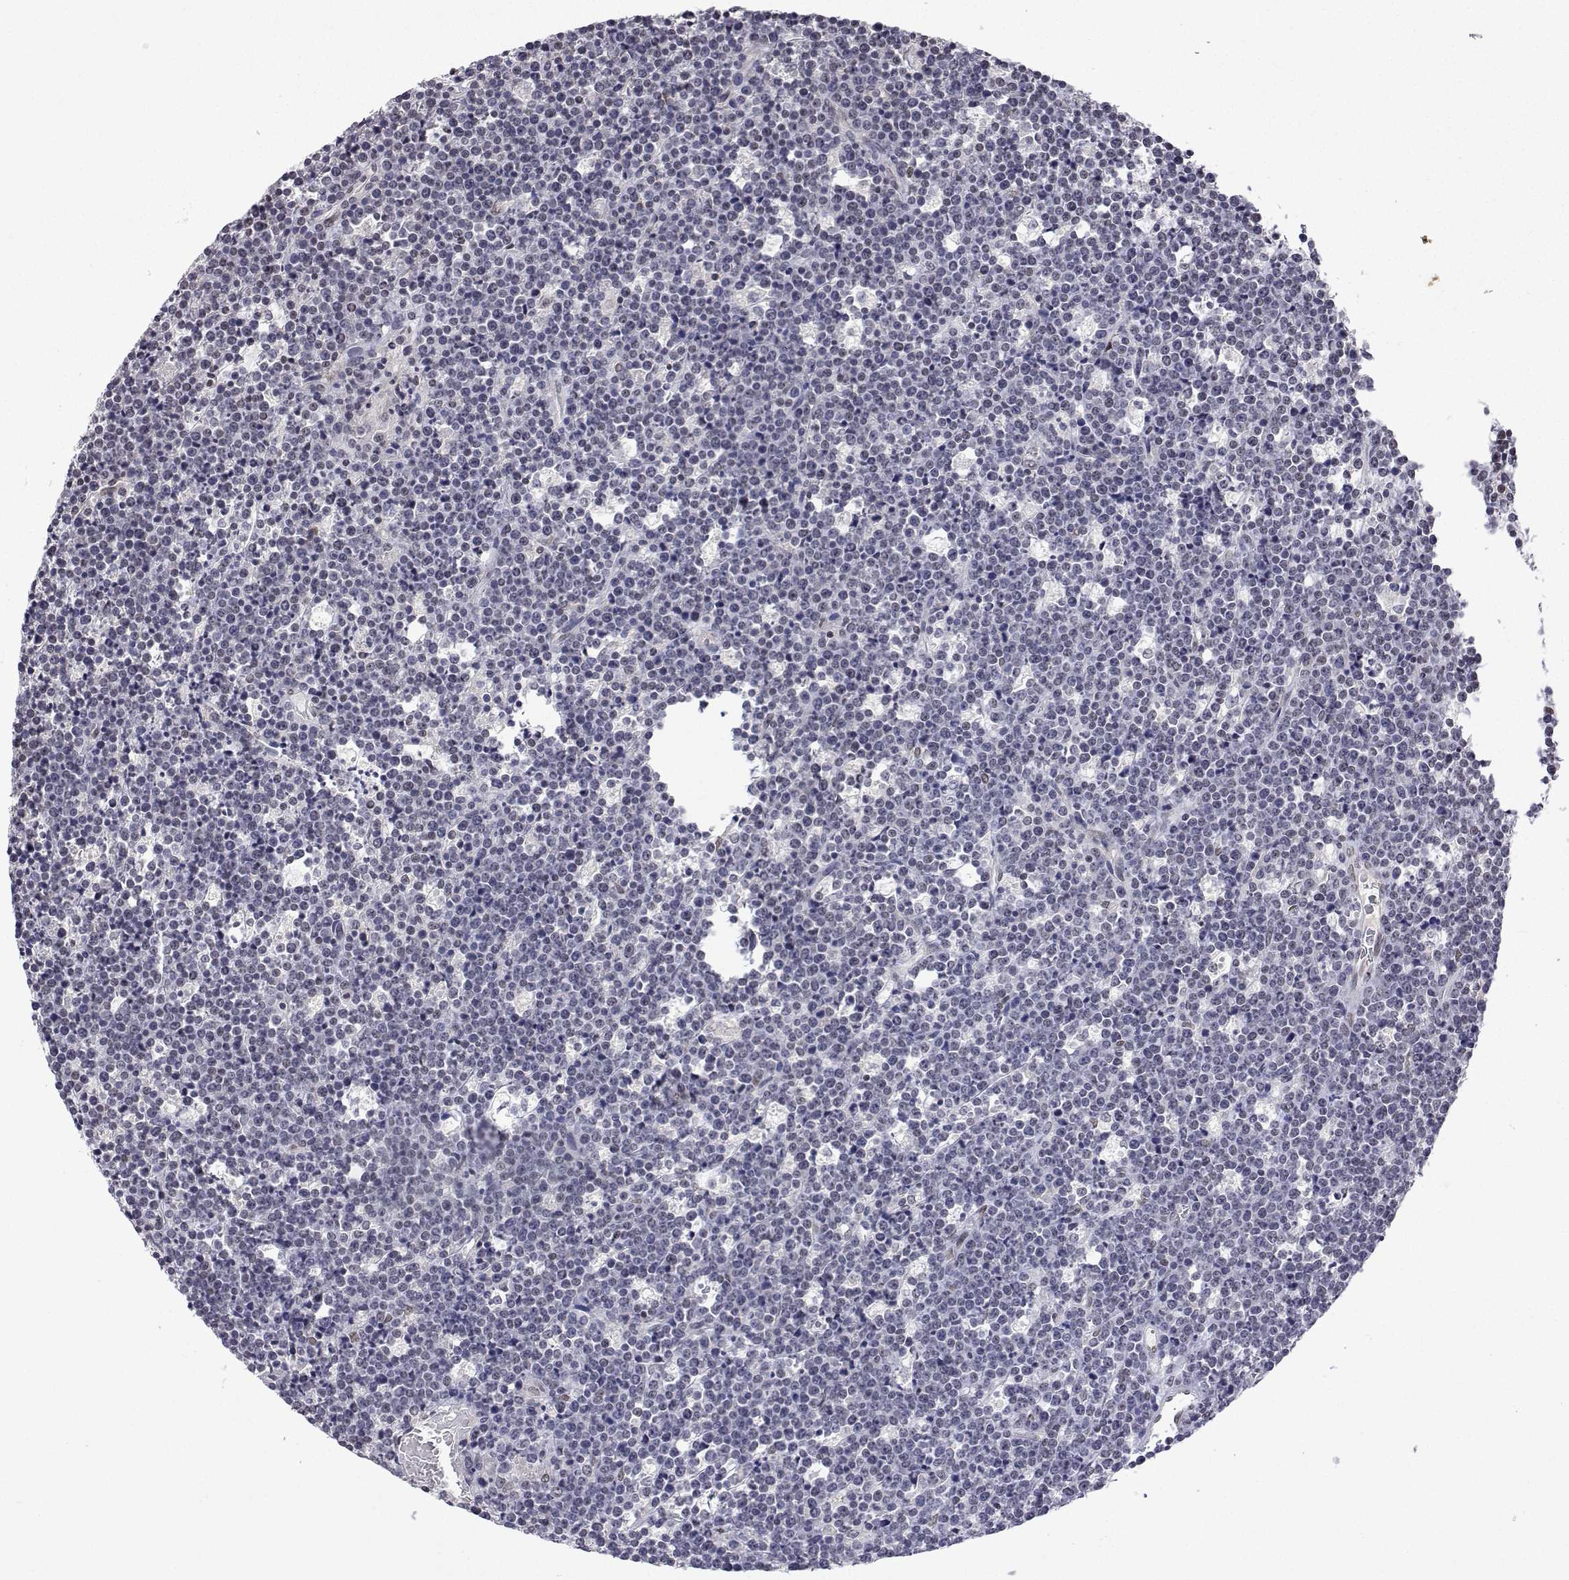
{"staining": {"intensity": "negative", "quantity": "none", "location": "none"}, "tissue": "lymphoma", "cell_type": "Tumor cells", "image_type": "cancer", "snomed": [{"axis": "morphology", "description": "Malignant lymphoma, non-Hodgkin's type, High grade"}, {"axis": "topography", "description": "Ovary"}], "caption": "Immunohistochemistry micrograph of neoplastic tissue: human high-grade malignant lymphoma, non-Hodgkin's type stained with DAB (3,3'-diaminobenzidine) displays no significant protein positivity in tumor cells.", "gene": "XPC", "patient": {"sex": "female", "age": 56}}